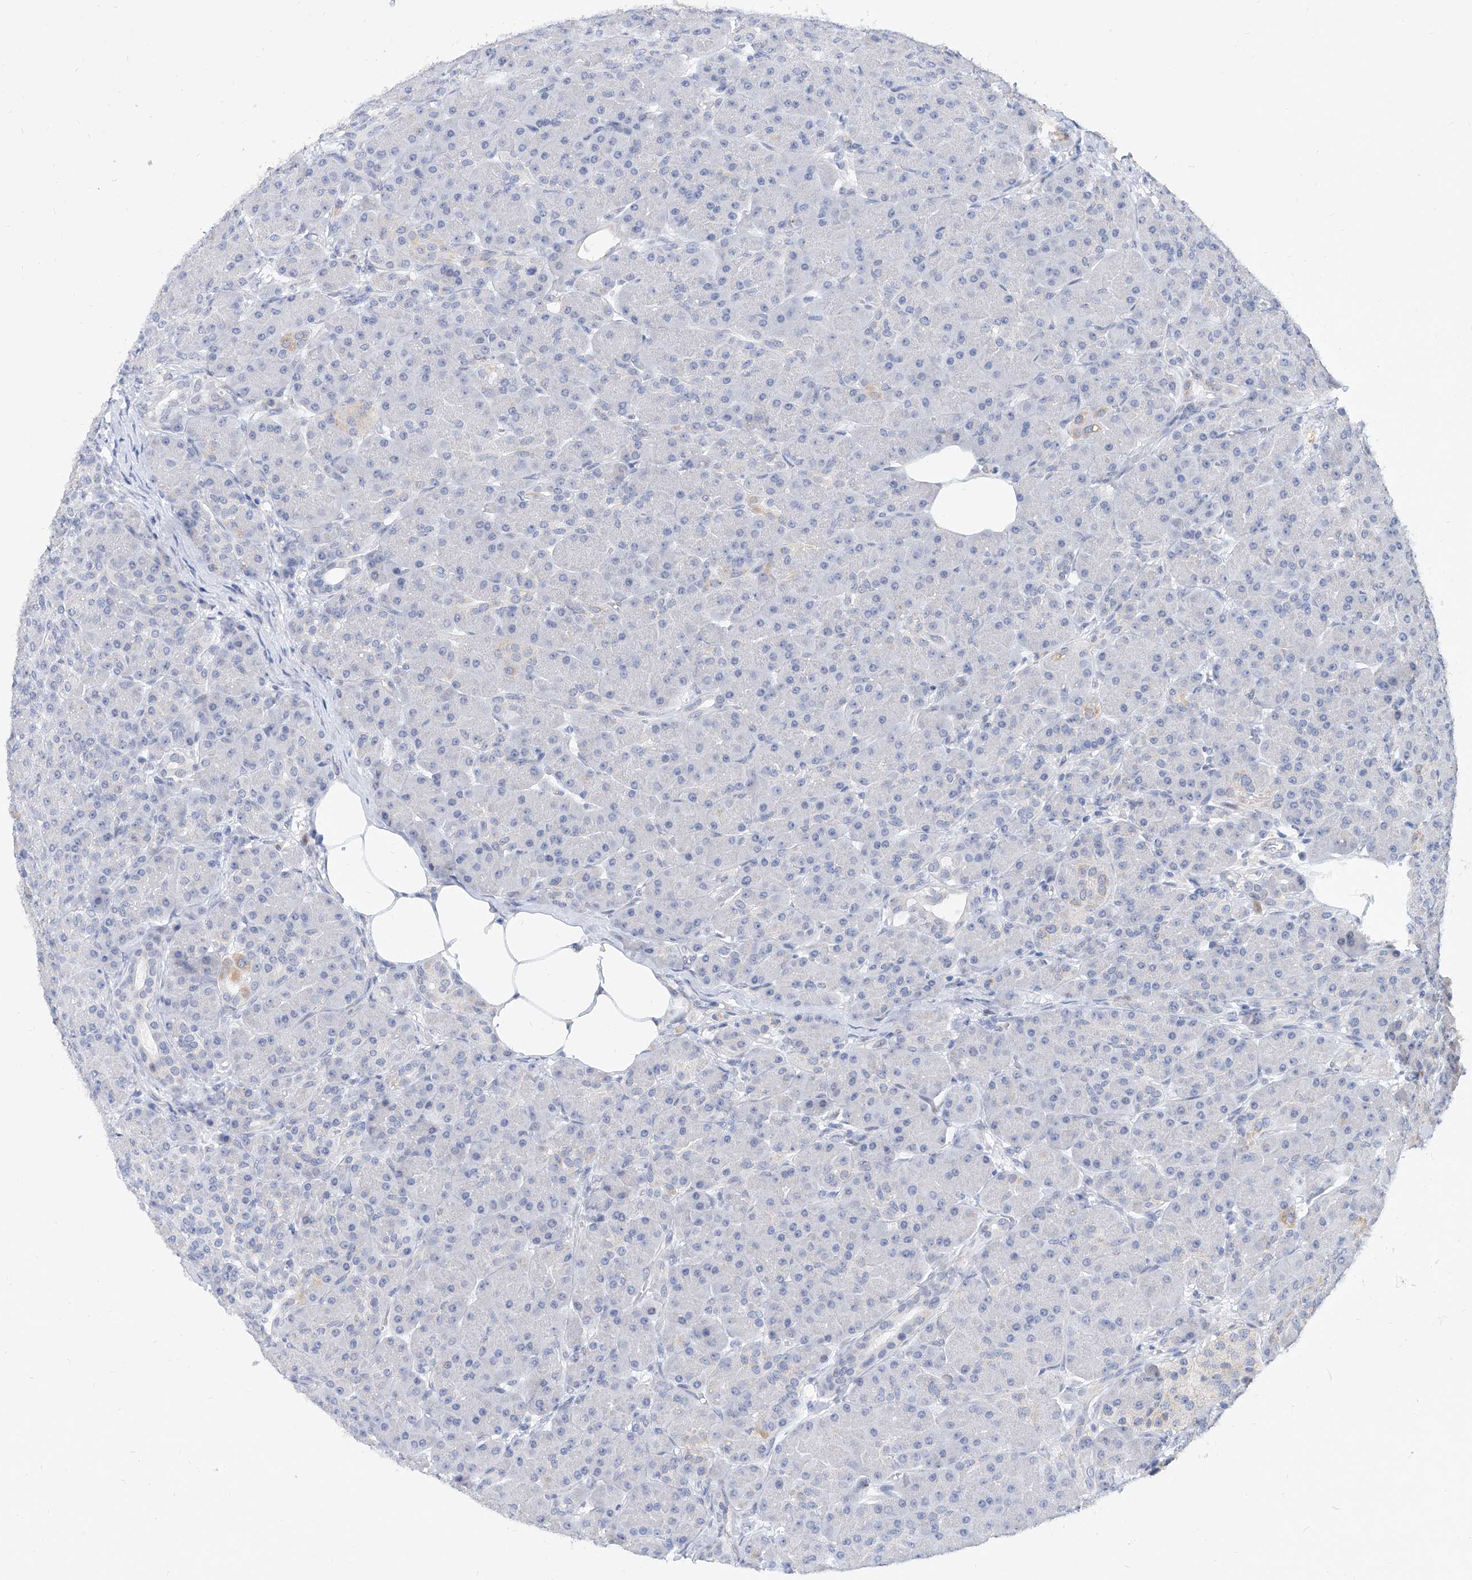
{"staining": {"intensity": "negative", "quantity": "none", "location": "none"}, "tissue": "pancreas", "cell_type": "Exocrine glandular cells", "image_type": "normal", "snomed": [{"axis": "morphology", "description": "Normal tissue, NOS"}, {"axis": "topography", "description": "Pancreas"}], "caption": "DAB immunohistochemical staining of normal pancreas shows no significant expression in exocrine glandular cells. Nuclei are stained in blue.", "gene": "BPTF", "patient": {"sex": "male", "age": 63}}